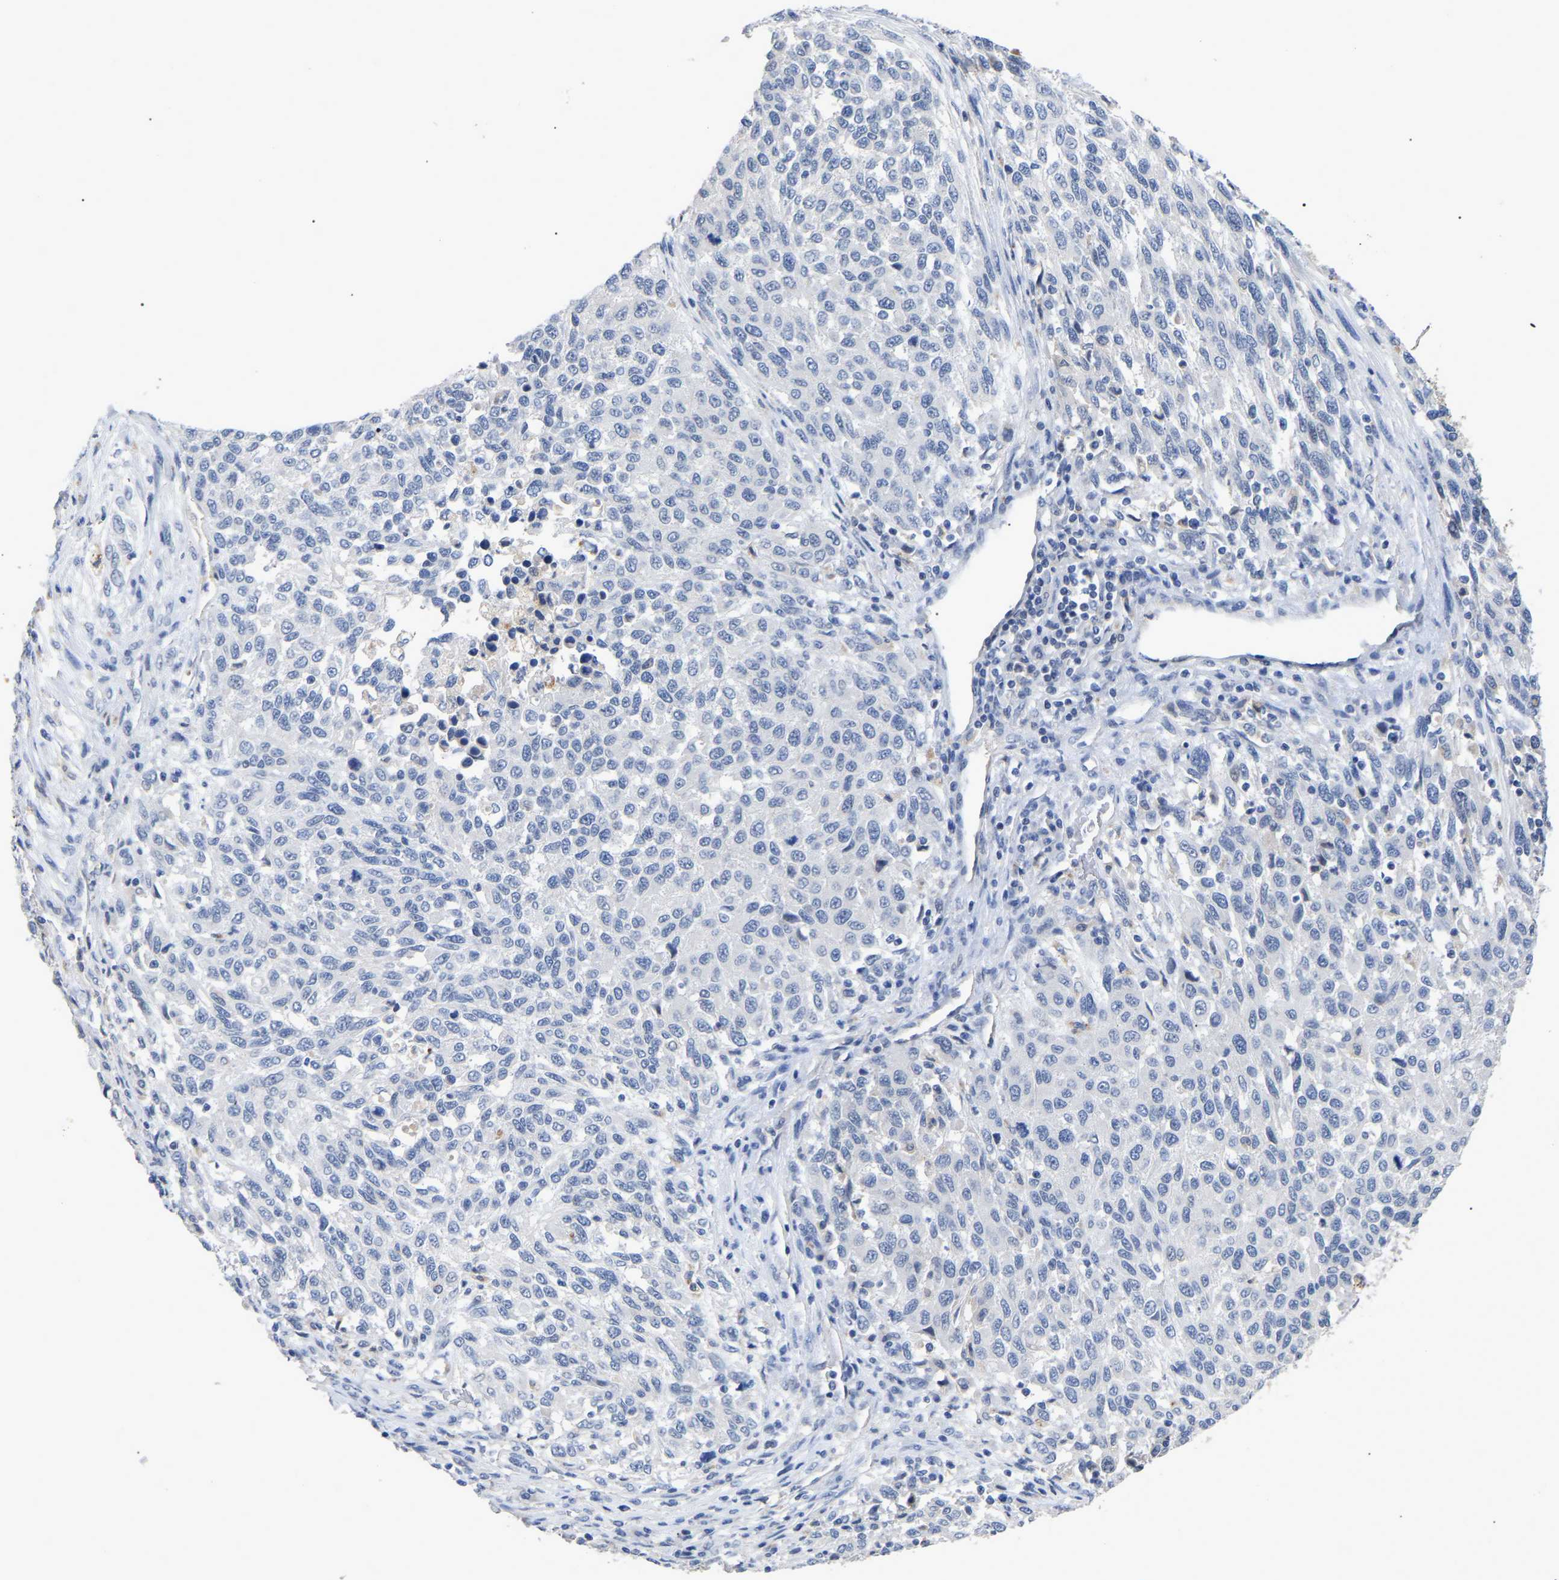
{"staining": {"intensity": "negative", "quantity": "none", "location": "none"}, "tissue": "melanoma", "cell_type": "Tumor cells", "image_type": "cancer", "snomed": [{"axis": "morphology", "description": "Malignant melanoma, Metastatic site"}, {"axis": "topography", "description": "Lymph node"}], "caption": "The IHC histopathology image has no significant staining in tumor cells of malignant melanoma (metastatic site) tissue. (DAB immunohistochemistry (IHC) with hematoxylin counter stain).", "gene": "SMPD2", "patient": {"sex": "male", "age": 61}}